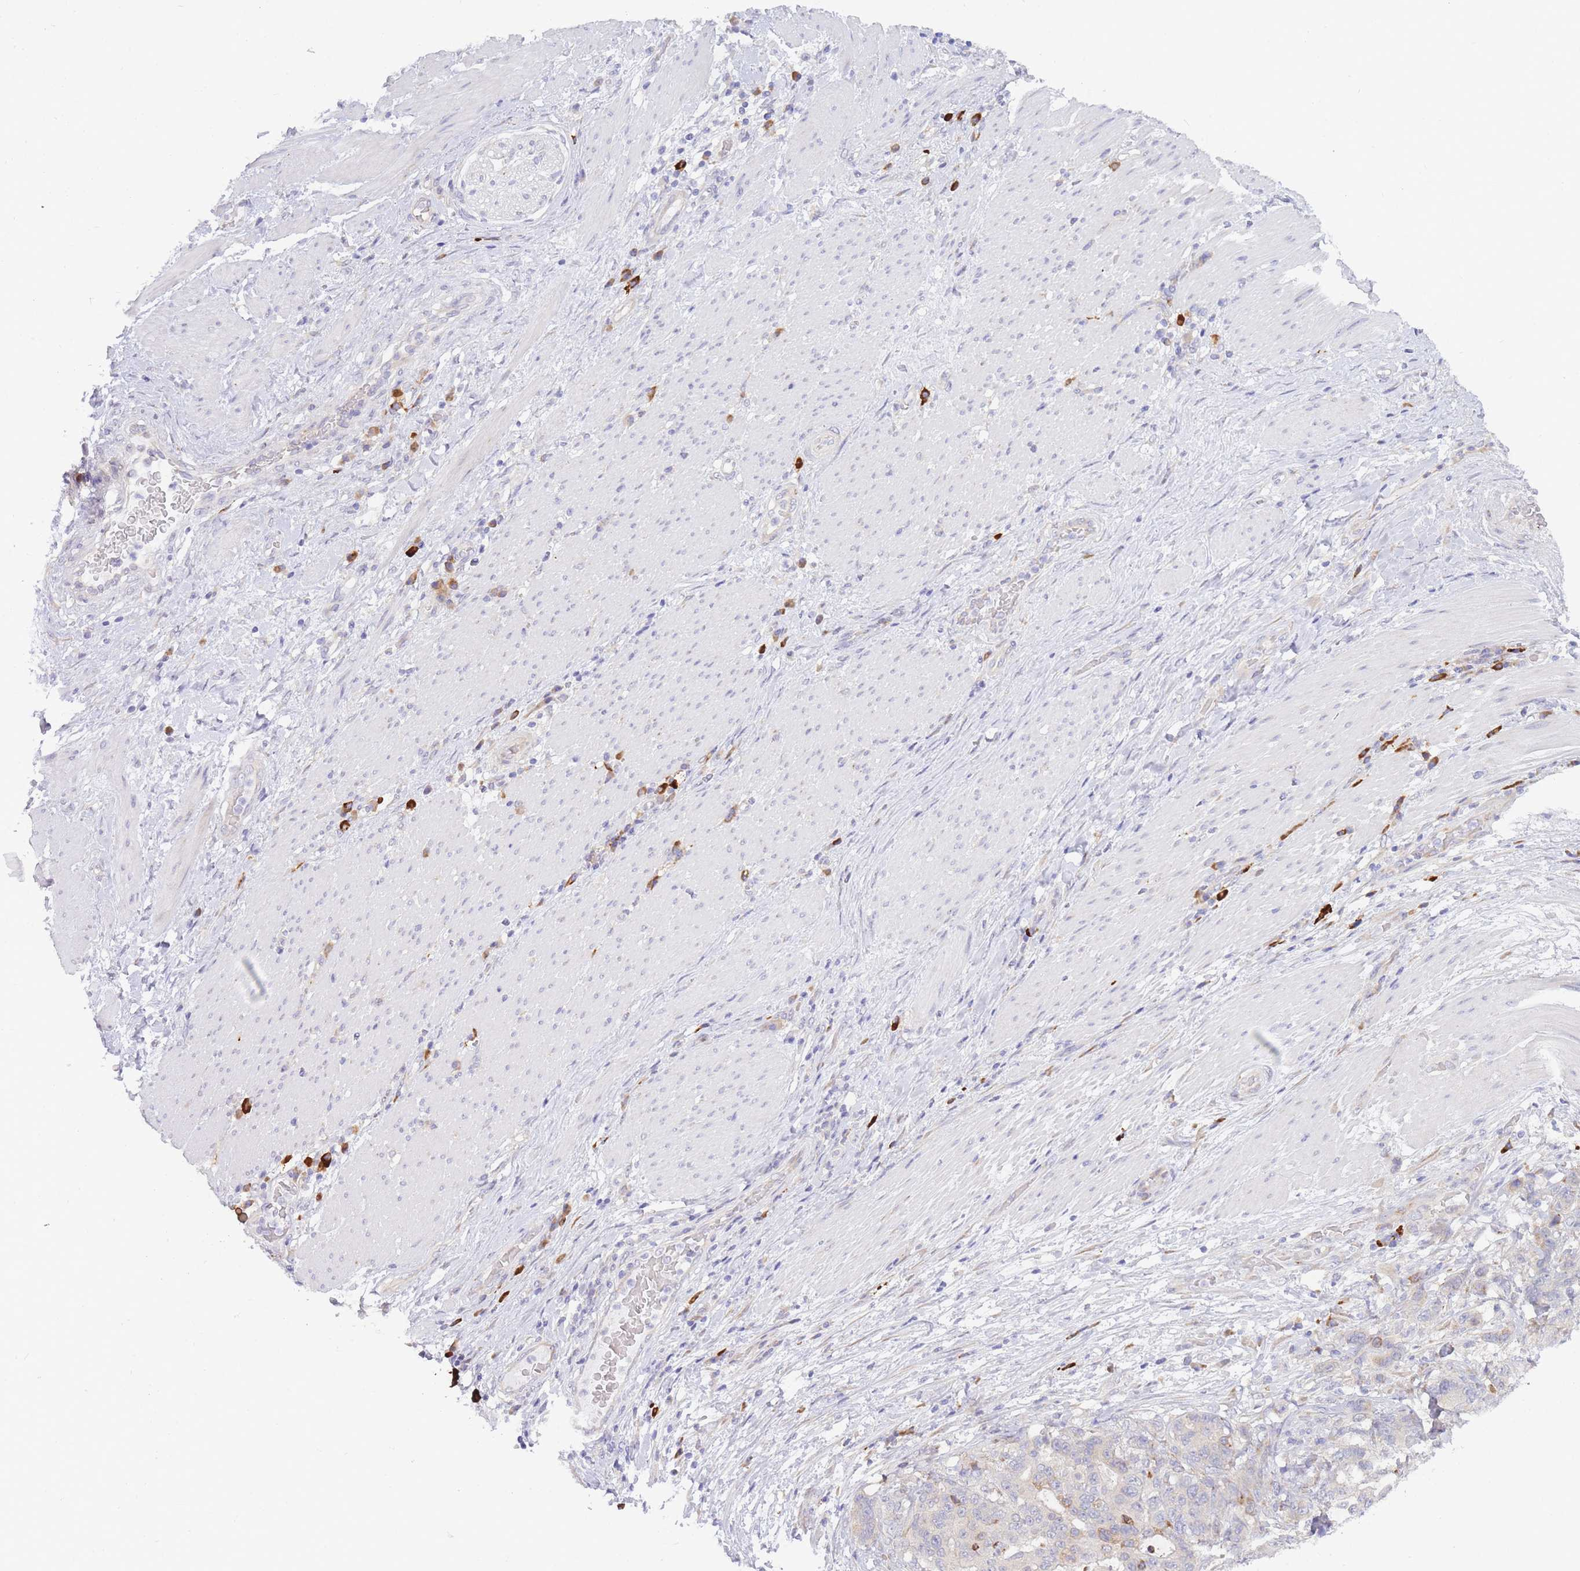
{"staining": {"intensity": "negative", "quantity": "none", "location": "none"}, "tissue": "stomach cancer", "cell_type": "Tumor cells", "image_type": "cancer", "snomed": [{"axis": "morphology", "description": "Normal tissue, NOS"}, {"axis": "morphology", "description": "Adenocarcinoma, NOS"}, {"axis": "topography", "description": "Stomach"}], "caption": "This is an immunohistochemistry (IHC) image of human stomach adenocarcinoma. There is no staining in tumor cells.", "gene": "ZNF510", "patient": {"sex": "female", "age": 64}}